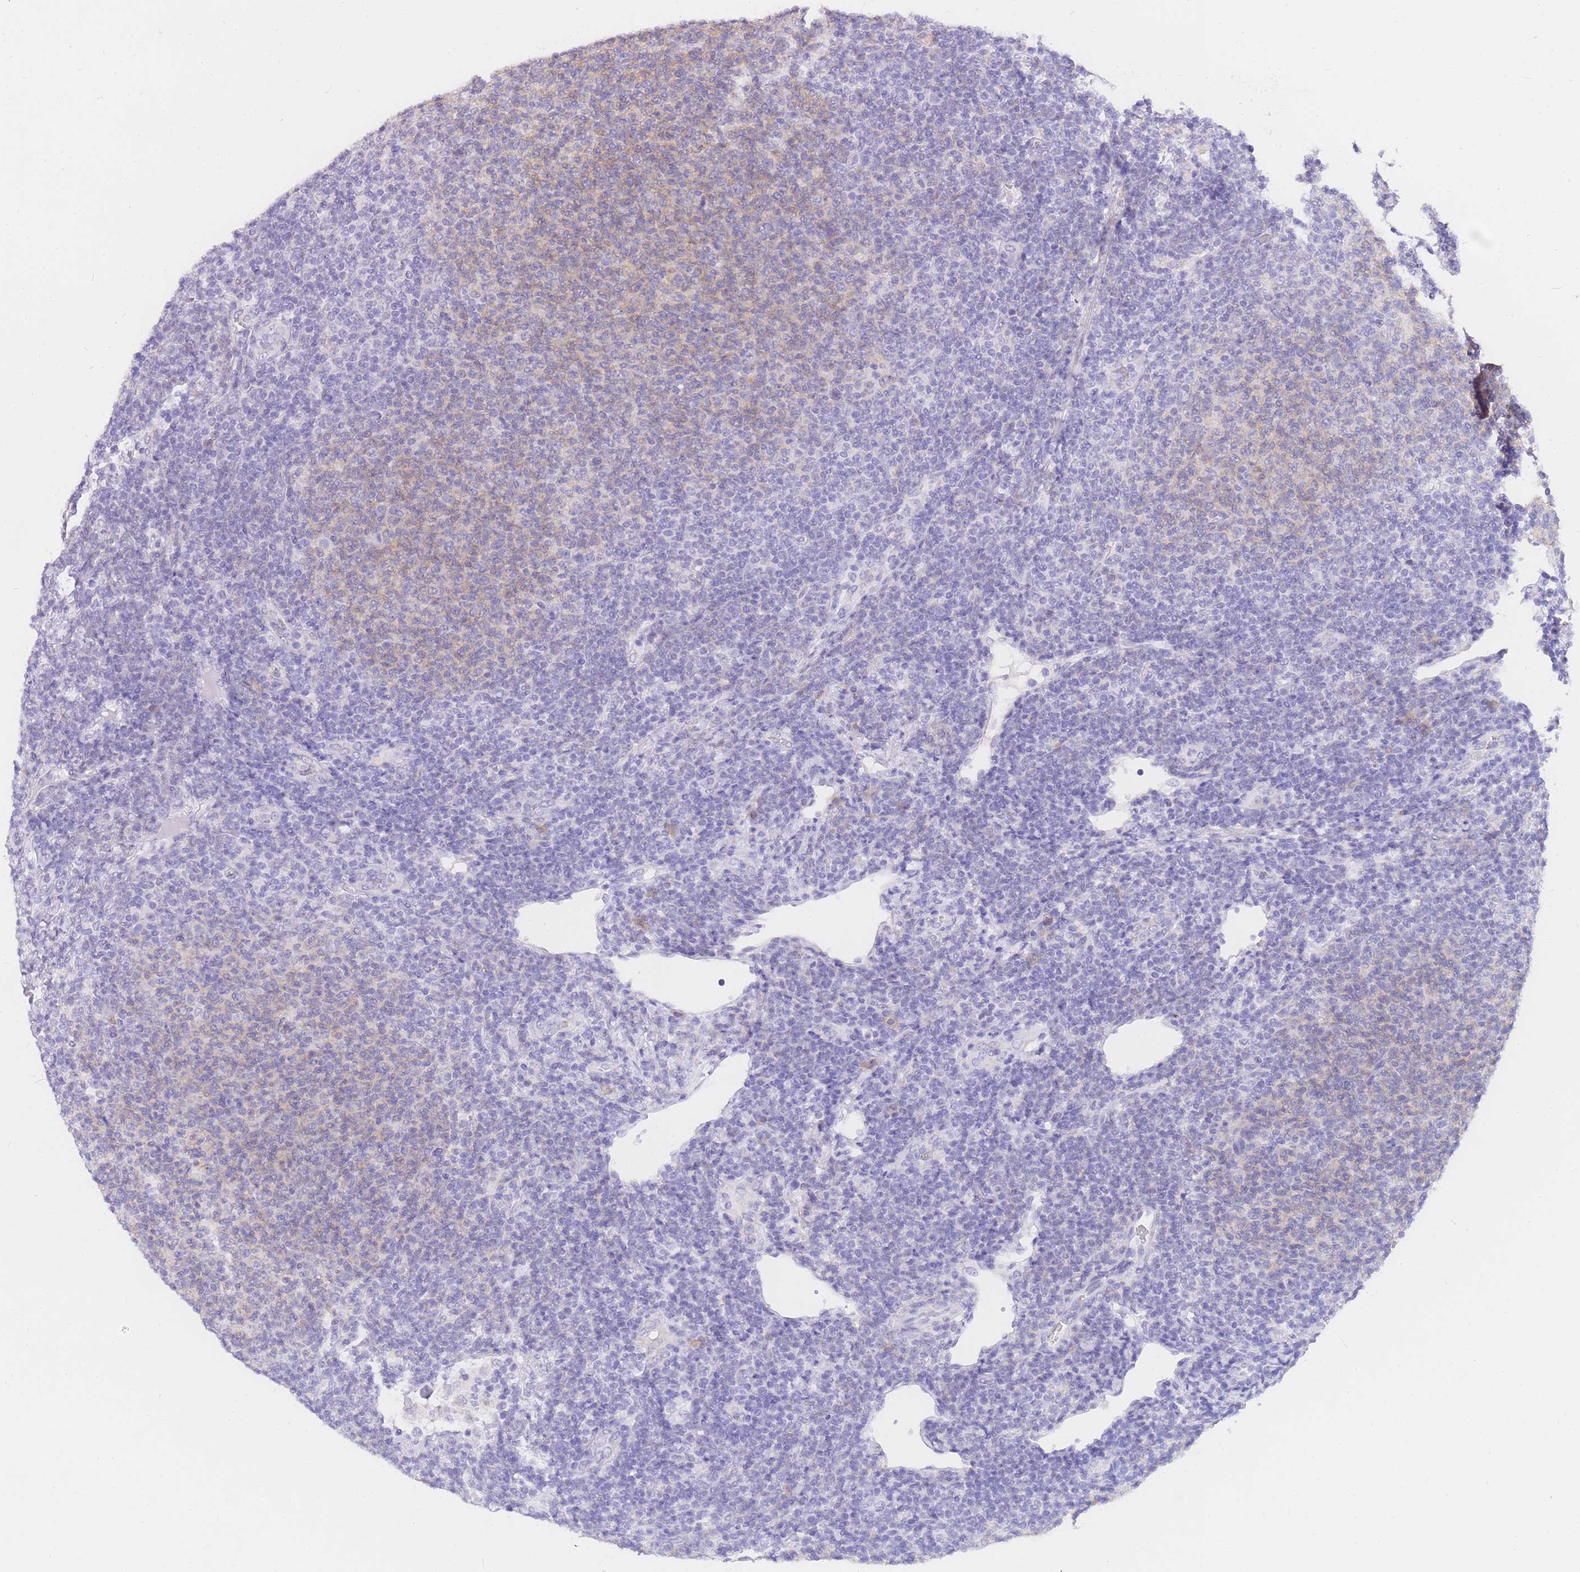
{"staining": {"intensity": "weak", "quantity": "<25%", "location": "cytoplasmic/membranous"}, "tissue": "lymphoma", "cell_type": "Tumor cells", "image_type": "cancer", "snomed": [{"axis": "morphology", "description": "Malignant lymphoma, non-Hodgkin's type, Low grade"}, {"axis": "topography", "description": "Lymph node"}], "caption": "Immunohistochemistry of lymphoma shows no staining in tumor cells.", "gene": "C2orf88", "patient": {"sex": "male", "age": 66}}